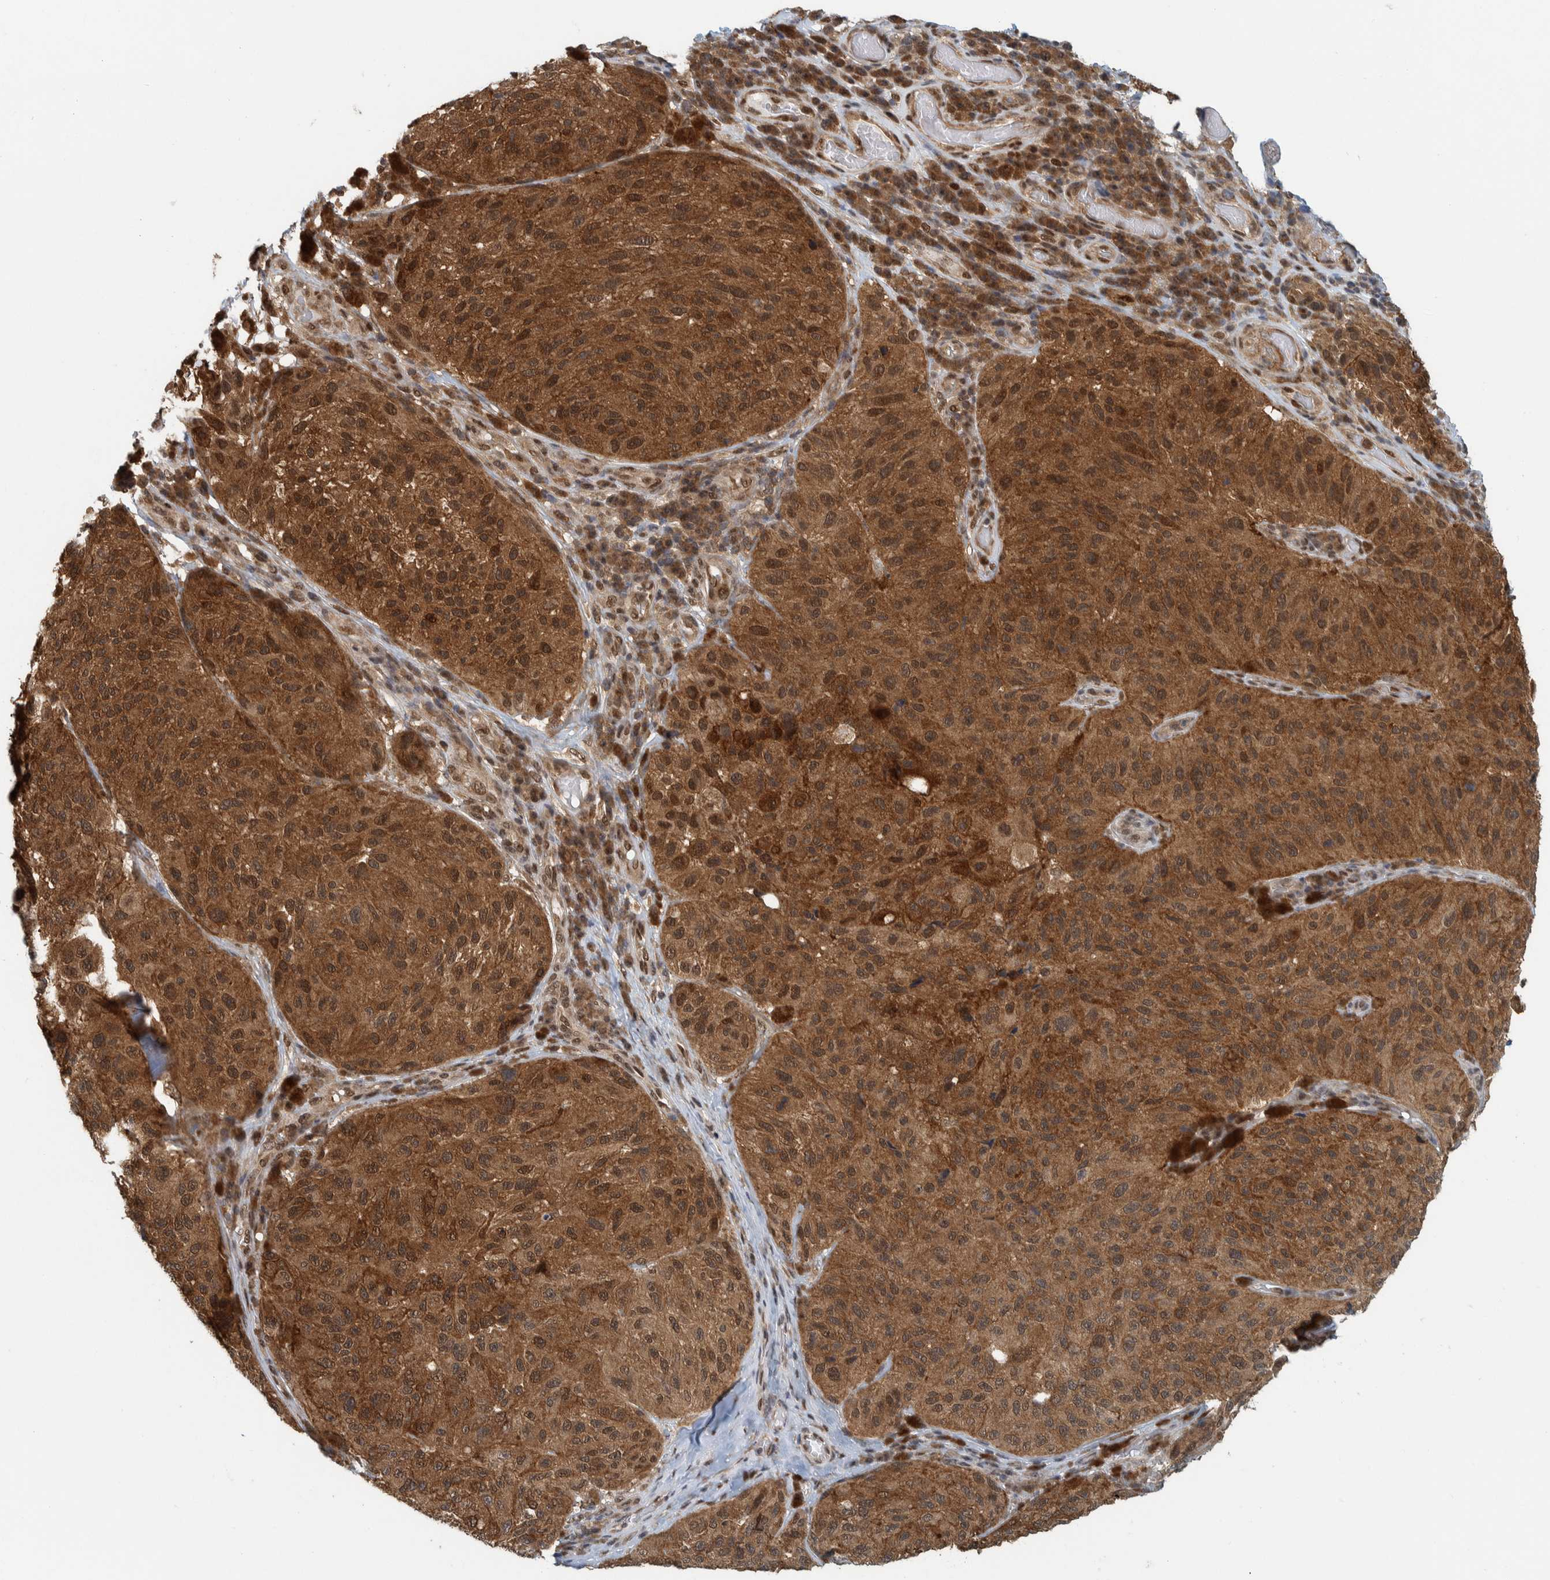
{"staining": {"intensity": "strong", "quantity": ">75%", "location": "cytoplasmic/membranous,nuclear"}, "tissue": "melanoma", "cell_type": "Tumor cells", "image_type": "cancer", "snomed": [{"axis": "morphology", "description": "Malignant melanoma, NOS"}, {"axis": "topography", "description": "Skin"}], "caption": "Protein analysis of malignant melanoma tissue demonstrates strong cytoplasmic/membranous and nuclear expression in about >75% of tumor cells.", "gene": "COPS3", "patient": {"sex": "female", "age": 73}}